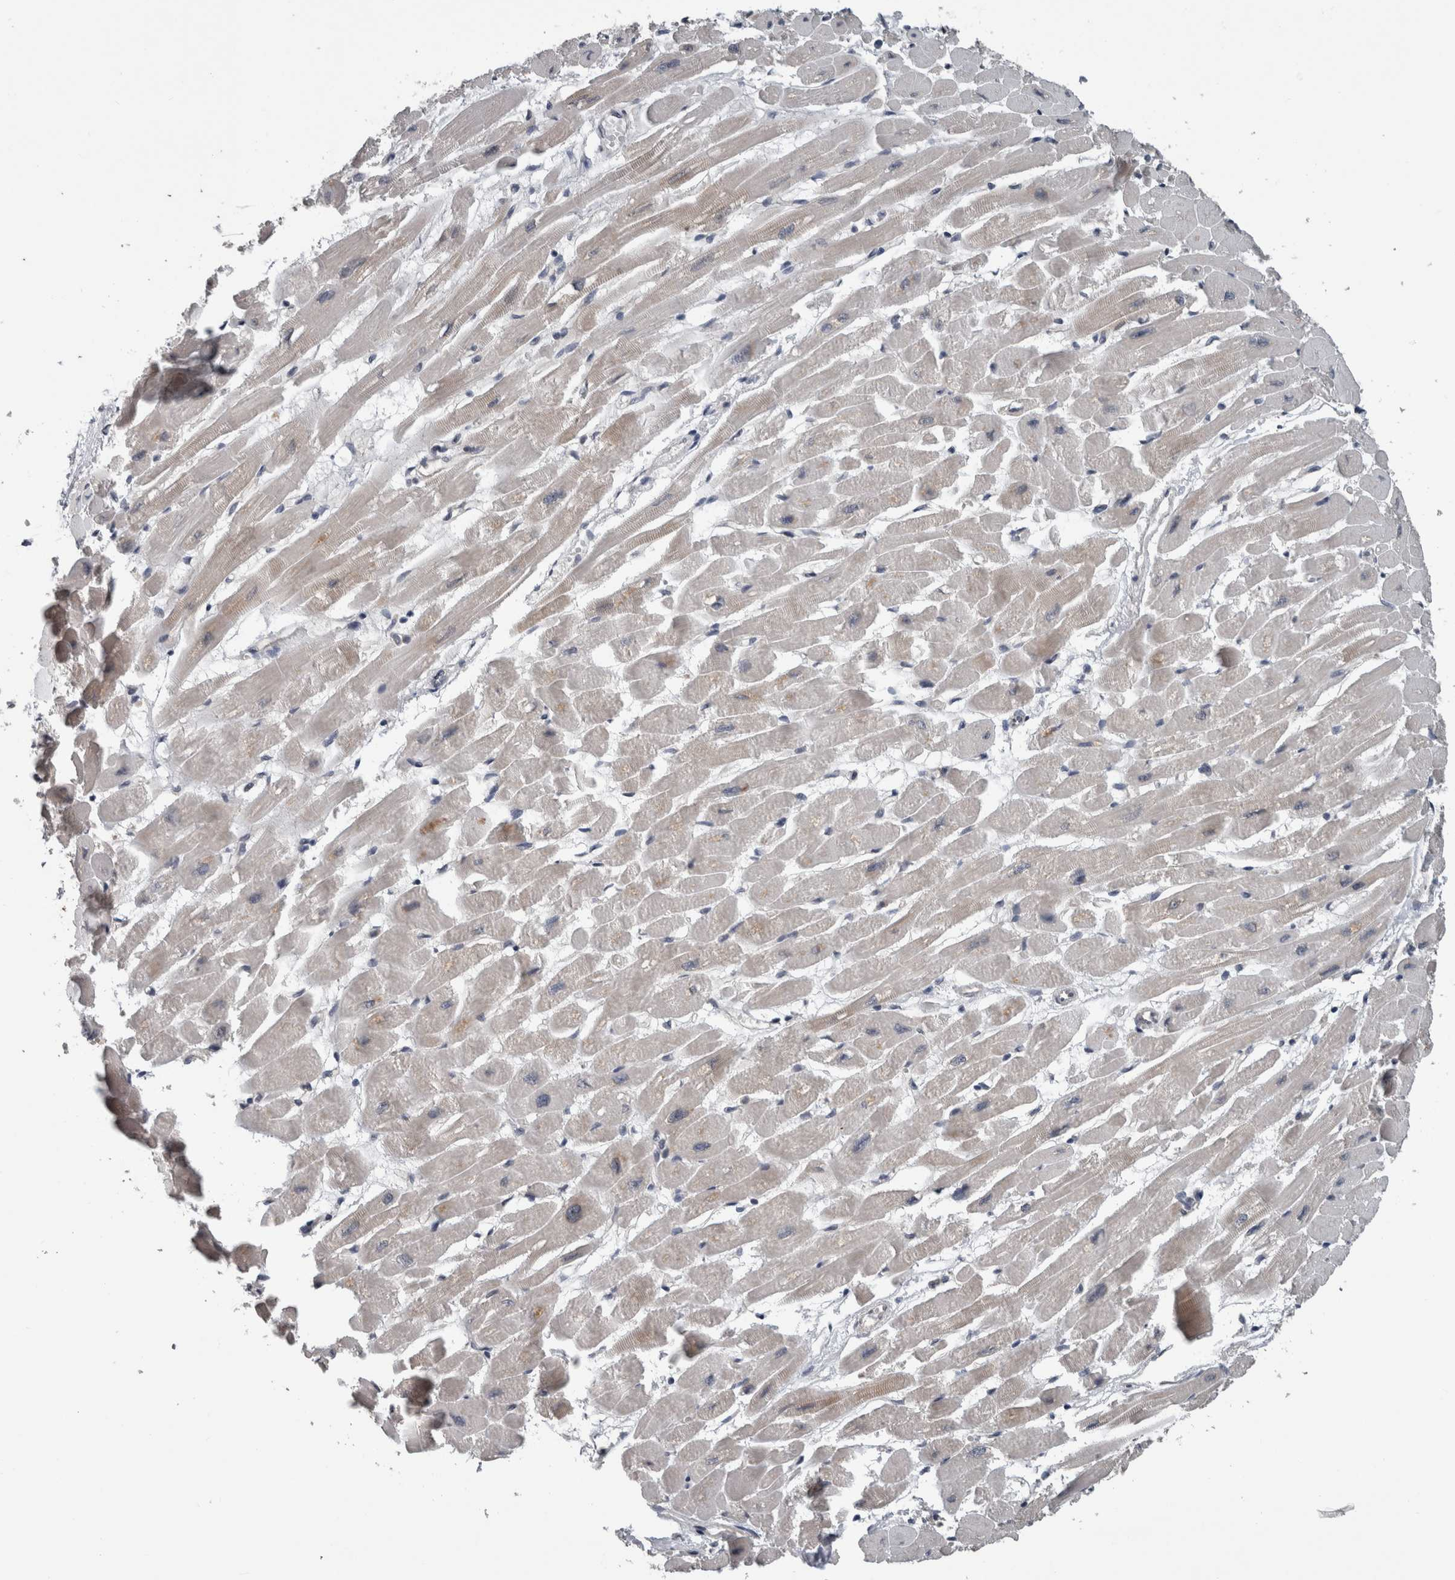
{"staining": {"intensity": "weak", "quantity": "25%-75%", "location": "cytoplasmic/membranous"}, "tissue": "heart muscle", "cell_type": "Cardiomyocytes", "image_type": "normal", "snomed": [{"axis": "morphology", "description": "Normal tissue, NOS"}, {"axis": "topography", "description": "Heart"}], "caption": "Normal heart muscle demonstrates weak cytoplasmic/membranous staining in approximately 25%-75% of cardiomyocytes, visualized by immunohistochemistry.", "gene": "ENY2", "patient": {"sex": "female", "age": 54}}